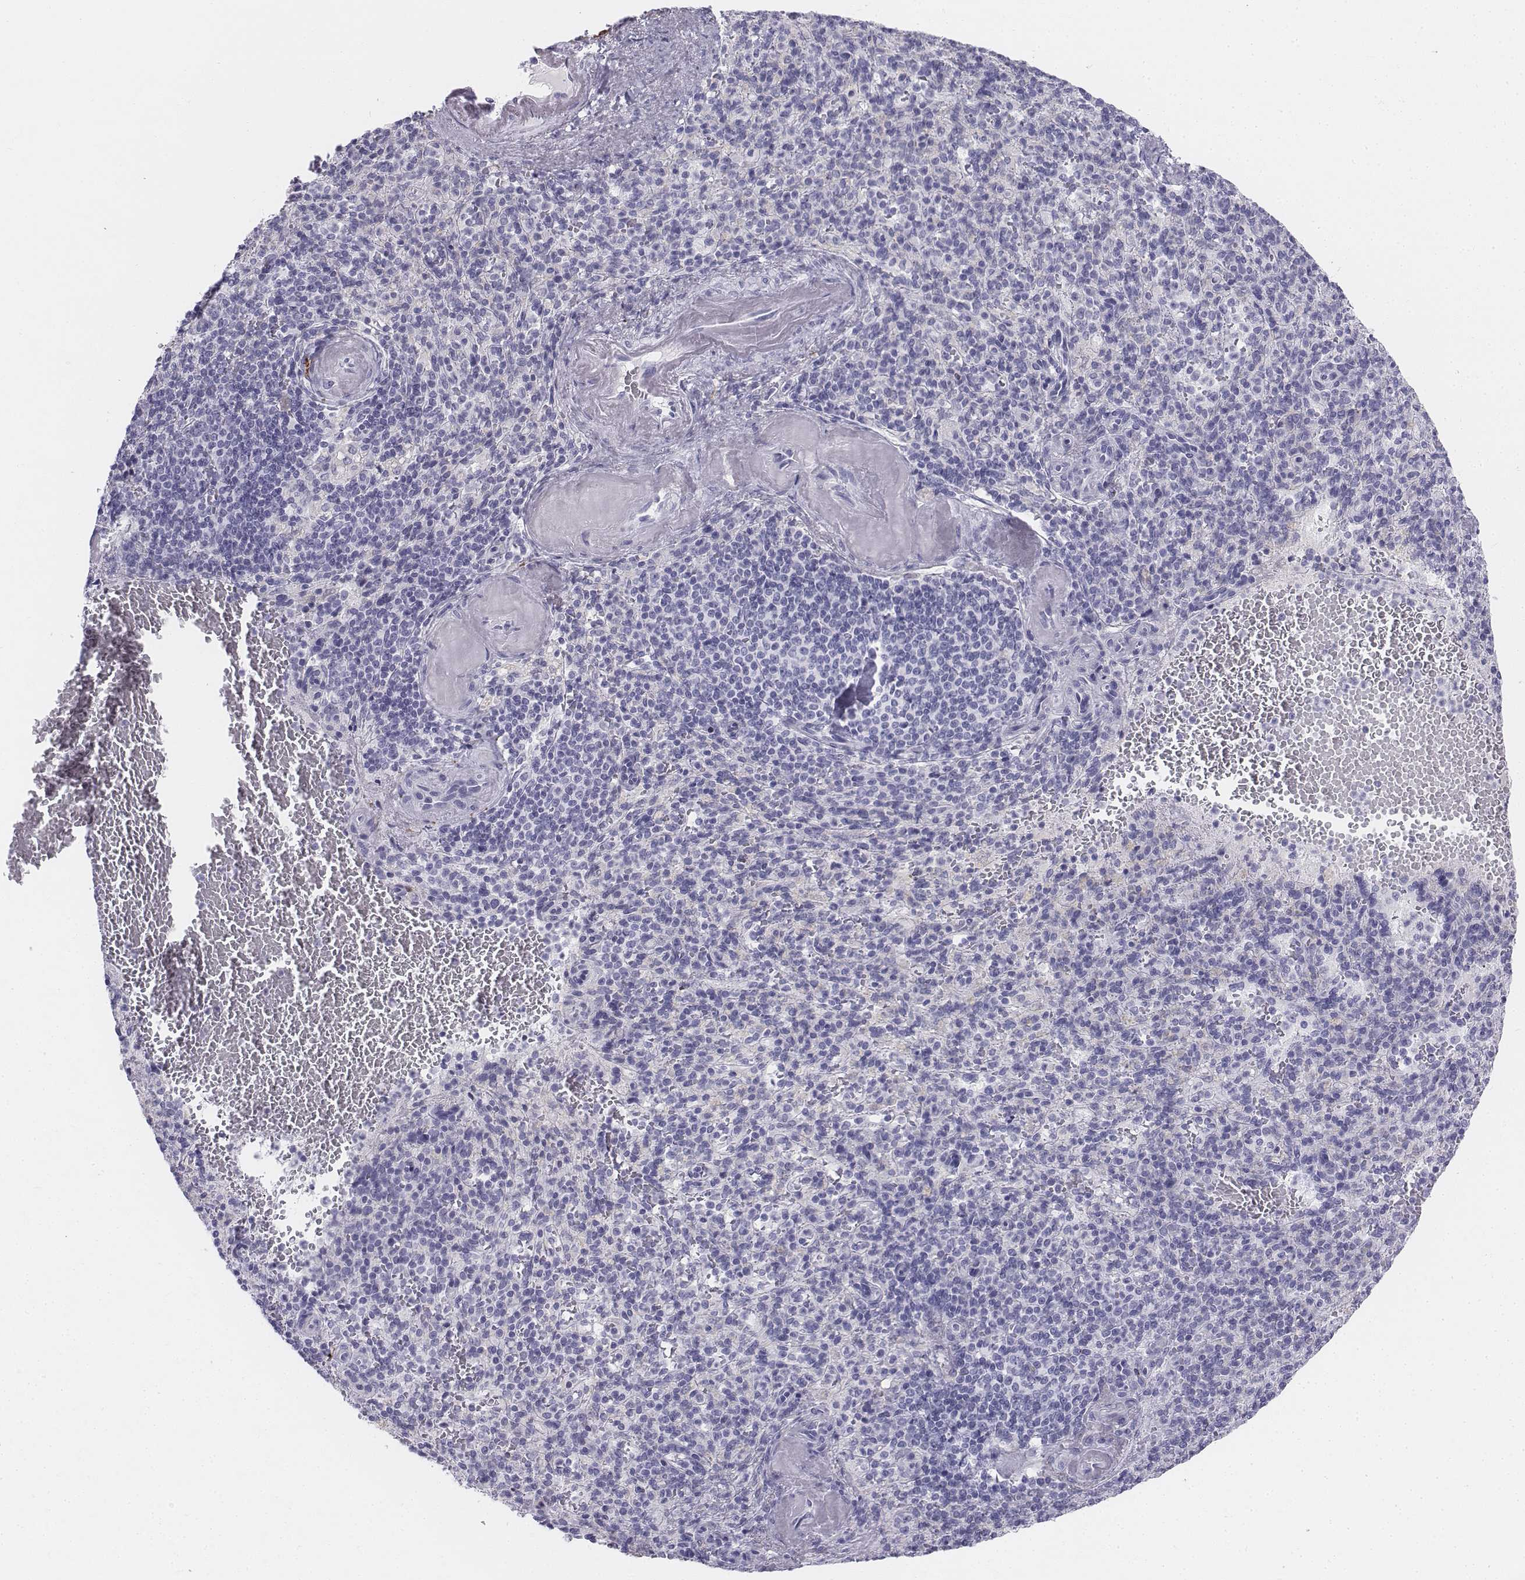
{"staining": {"intensity": "negative", "quantity": "none", "location": "none"}, "tissue": "spleen", "cell_type": "Cells in red pulp", "image_type": "normal", "snomed": [{"axis": "morphology", "description": "Normal tissue, NOS"}, {"axis": "topography", "description": "Spleen"}], "caption": "IHC of unremarkable spleen reveals no expression in cells in red pulp.", "gene": "TH", "patient": {"sex": "female", "age": 74}}